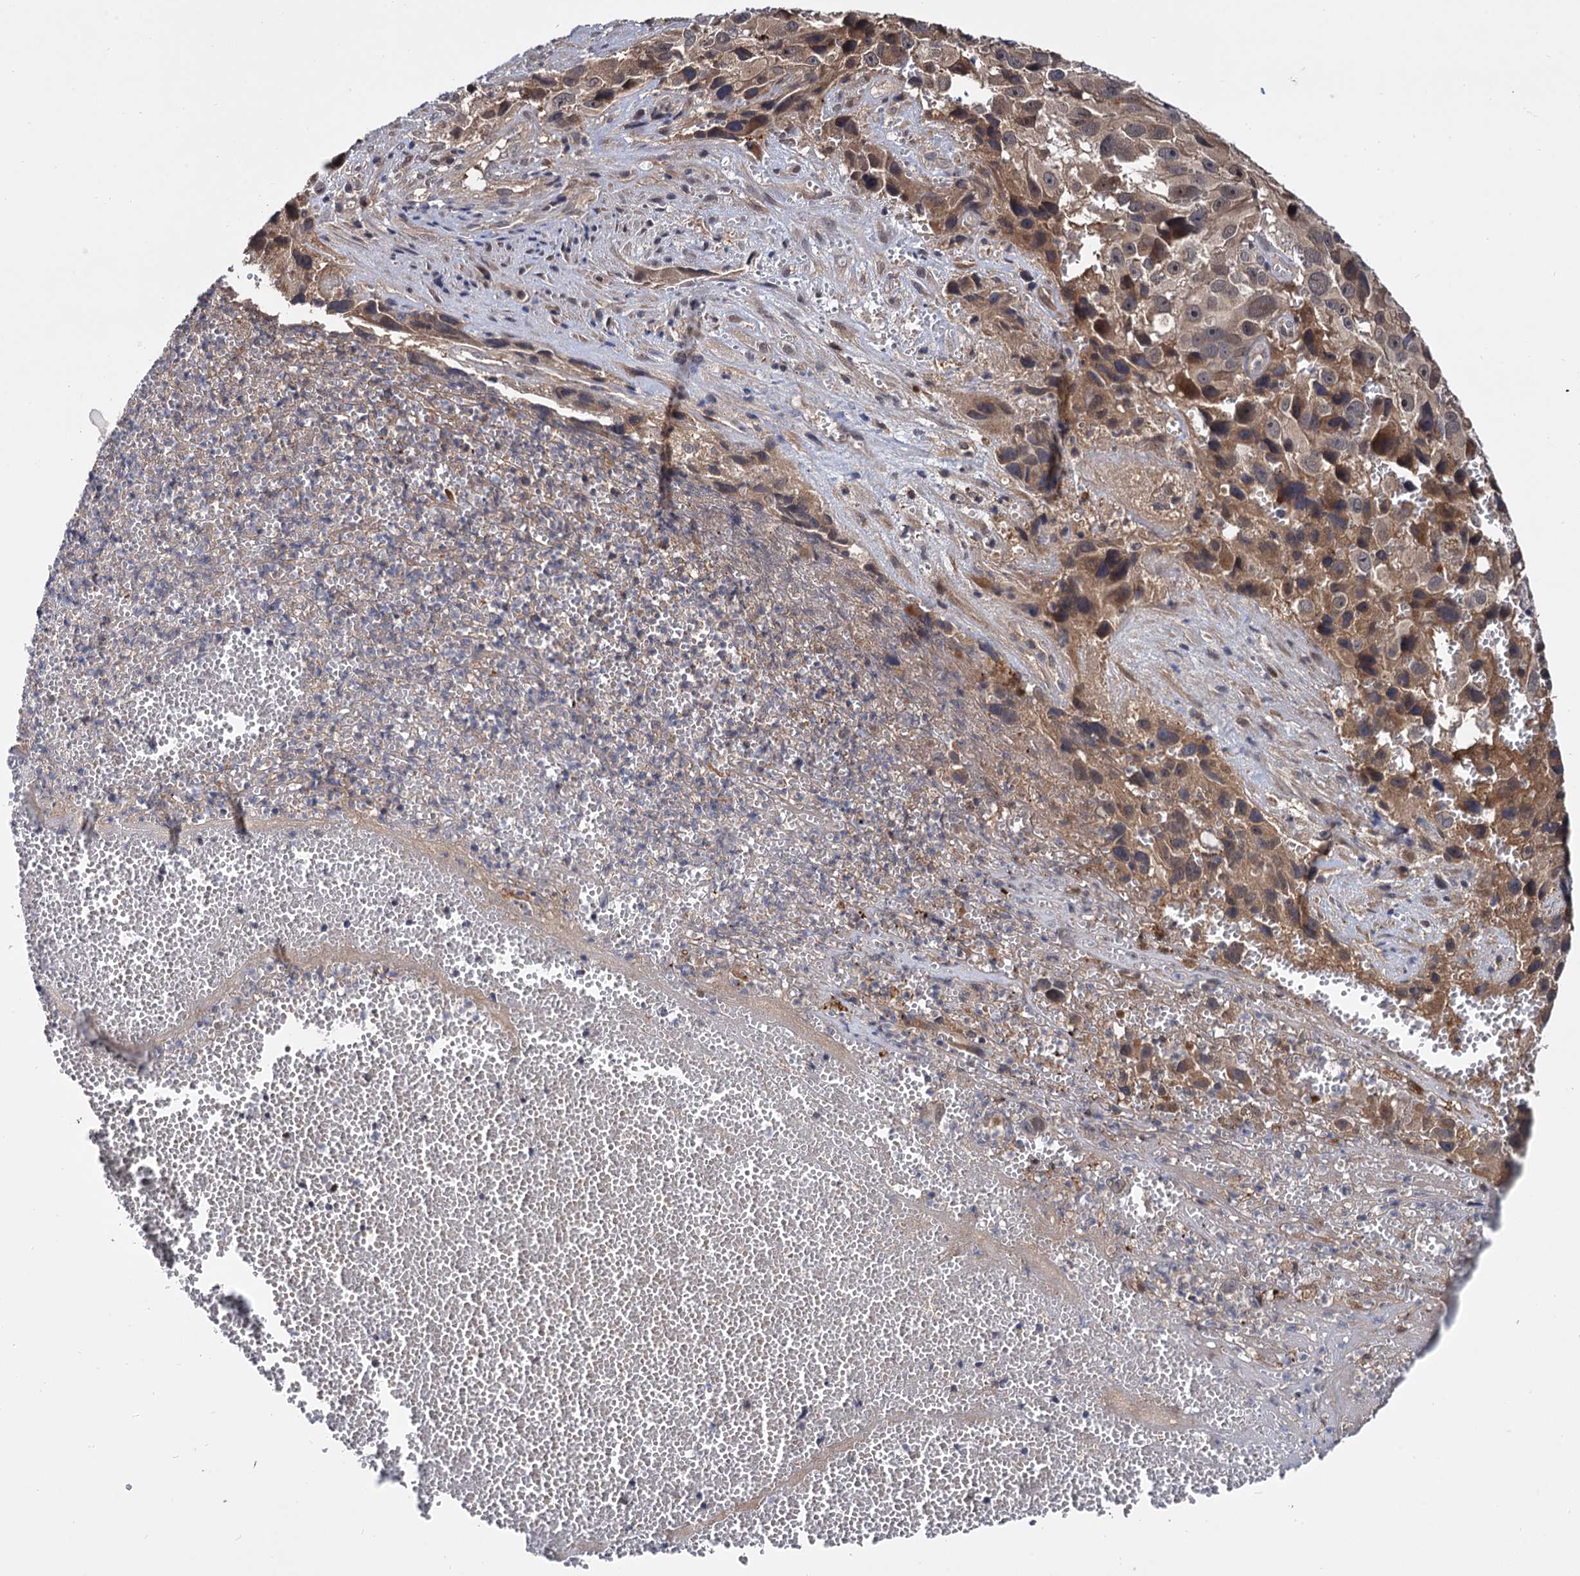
{"staining": {"intensity": "weak", "quantity": "25%-75%", "location": "cytoplasmic/membranous"}, "tissue": "melanoma", "cell_type": "Tumor cells", "image_type": "cancer", "snomed": [{"axis": "morphology", "description": "Malignant melanoma, NOS"}, {"axis": "topography", "description": "Skin"}], "caption": "This histopathology image exhibits immunohistochemistry (IHC) staining of human malignant melanoma, with low weak cytoplasmic/membranous positivity in approximately 25%-75% of tumor cells.", "gene": "SELENOP", "patient": {"sex": "male", "age": 84}}